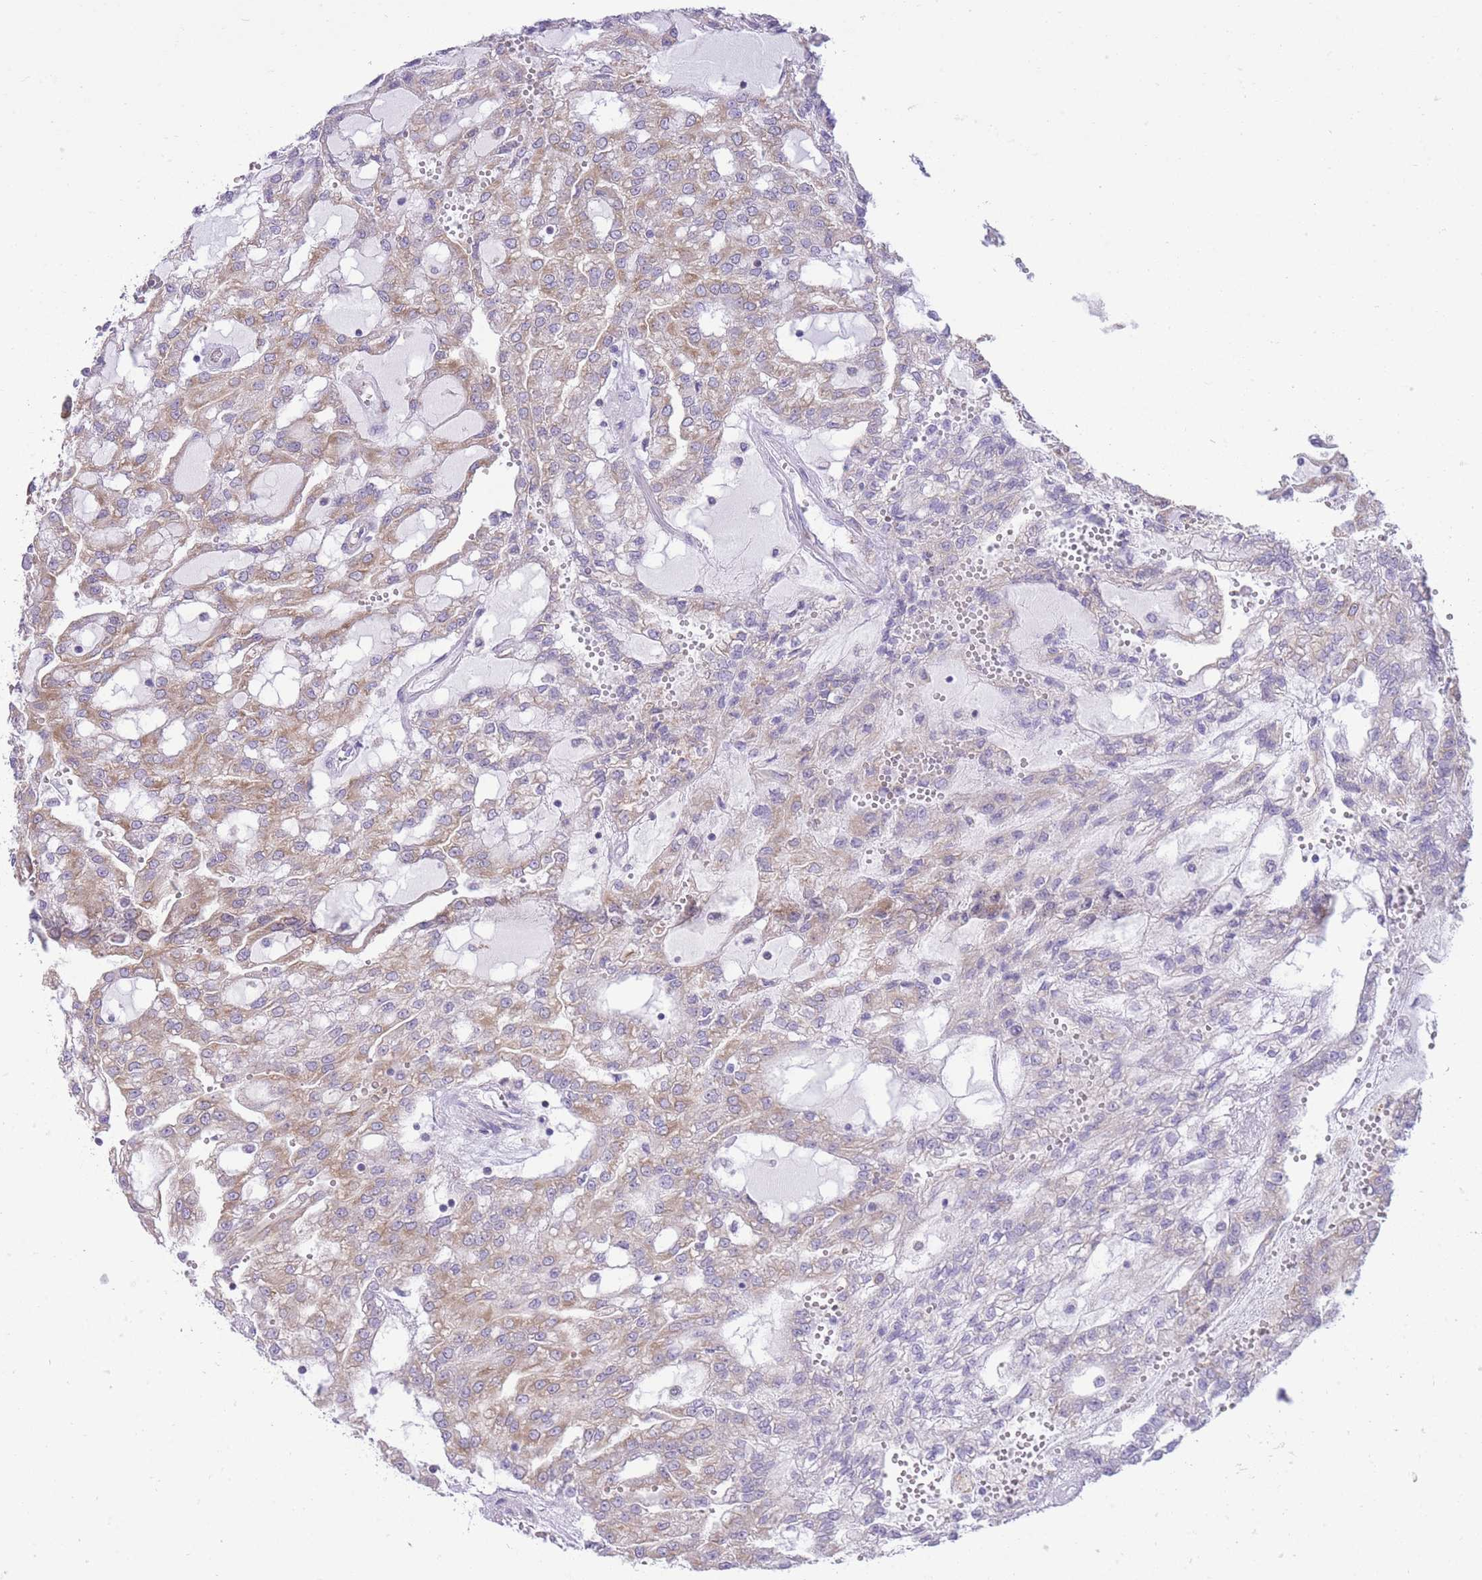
{"staining": {"intensity": "weak", "quantity": "25%-75%", "location": "cytoplasmic/membranous"}, "tissue": "renal cancer", "cell_type": "Tumor cells", "image_type": "cancer", "snomed": [{"axis": "morphology", "description": "Adenocarcinoma, NOS"}, {"axis": "topography", "description": "Kidney"}], "caption": "Protein staining of adenocarcinoma (renal) tissue displays weak cytoplasmic/membranous staining in about 25%-75% of tumor cells.", "gene": "ZNF501", "patient": {"sex": "male", "age": 63}}